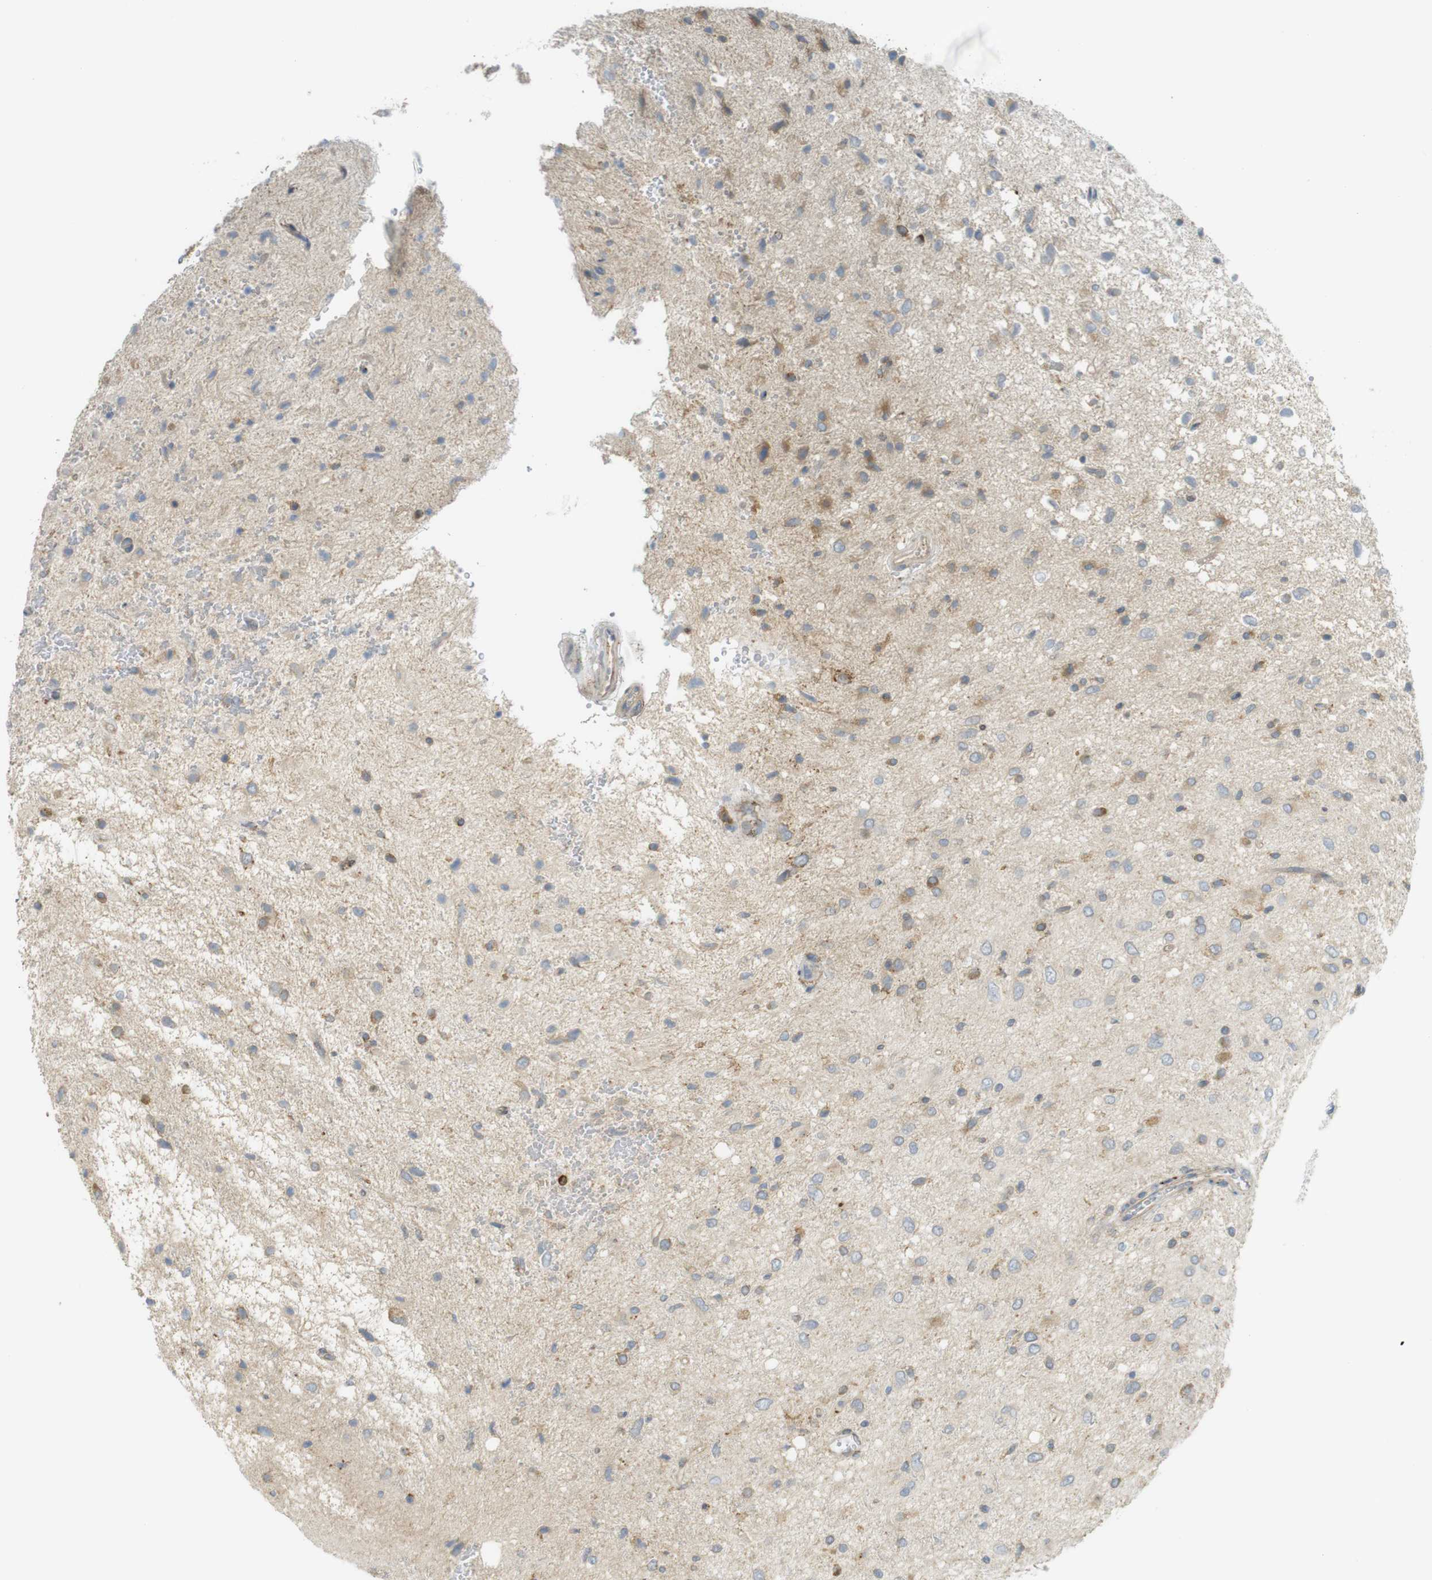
{"staining": {"intensity": "moderate", "quantity": "<25%", "location": "cytoplasmic/membranous"}, "tissue": "glioma", "cell_type": "Tumor cells", "image_type": "cancer", "snomed": [{"axis": "morphology", "description": "Glioma, malignant, Low grade"}, {"axis": "topography", "description": "Brain"}], "caption": "IHC (DAB) staining of glioma reveals moderate cytoplasmic/membranous protein staining in approximately <25% of tumor cells.", "gene": "MBOAT2", "patient": {"sex": "male", "age": 77}}